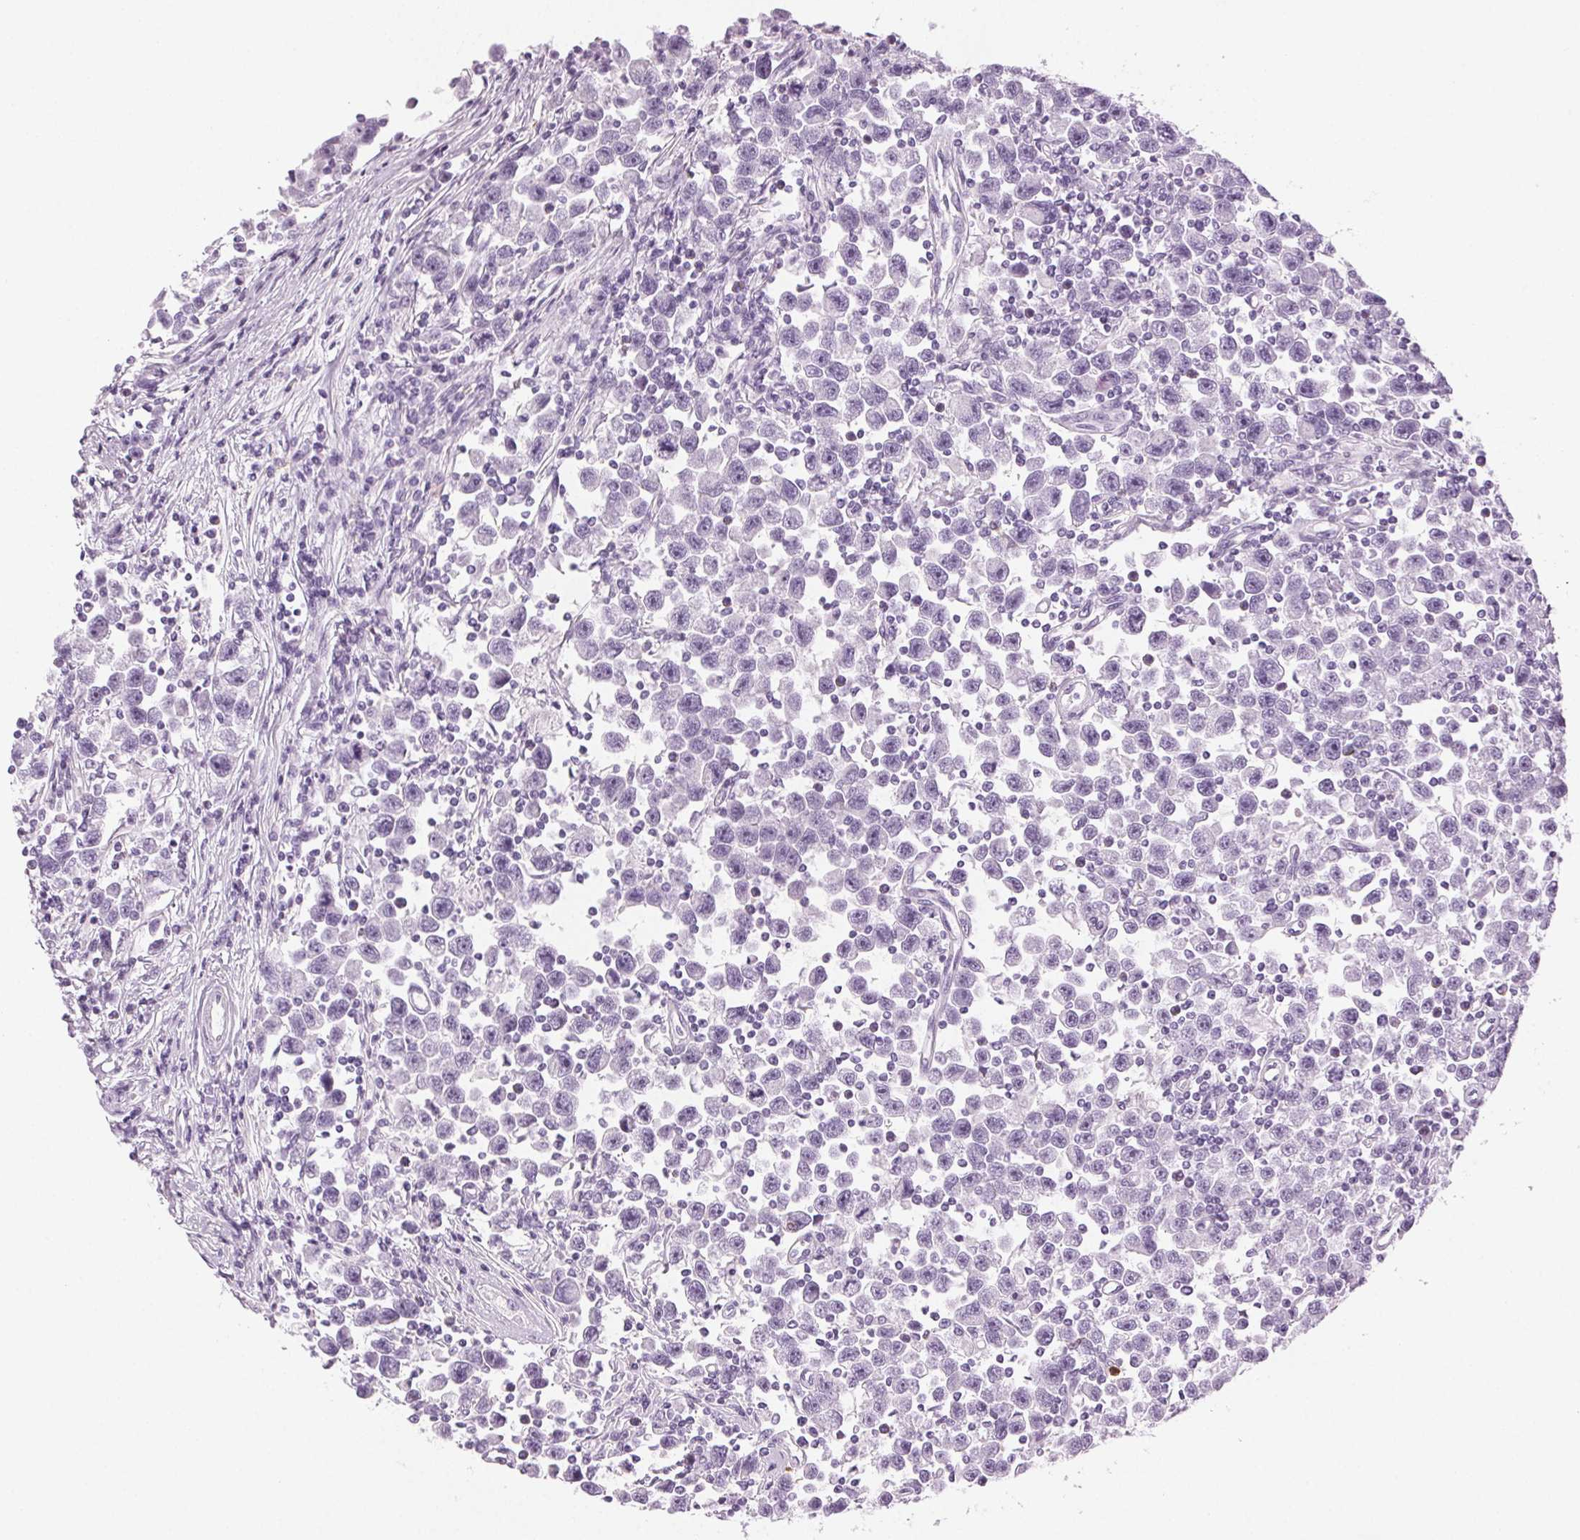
{"staining": {"intensity": "negative", "quantity": "none", "location": "none"}, "tissue": "testis cancer", "cell_type": "Tumor cells", "image_type": "cancer", "snomed": [{"axis": "morphology", "description": "Seminoma, NOS"}, {"axis": "topography", "description": "Testis"}], "caption": "There is no significant staining in tumor cells of testis cancer (seminoma).", "gene": "MPO", "patient": {"sex": "male", "age": 31}}